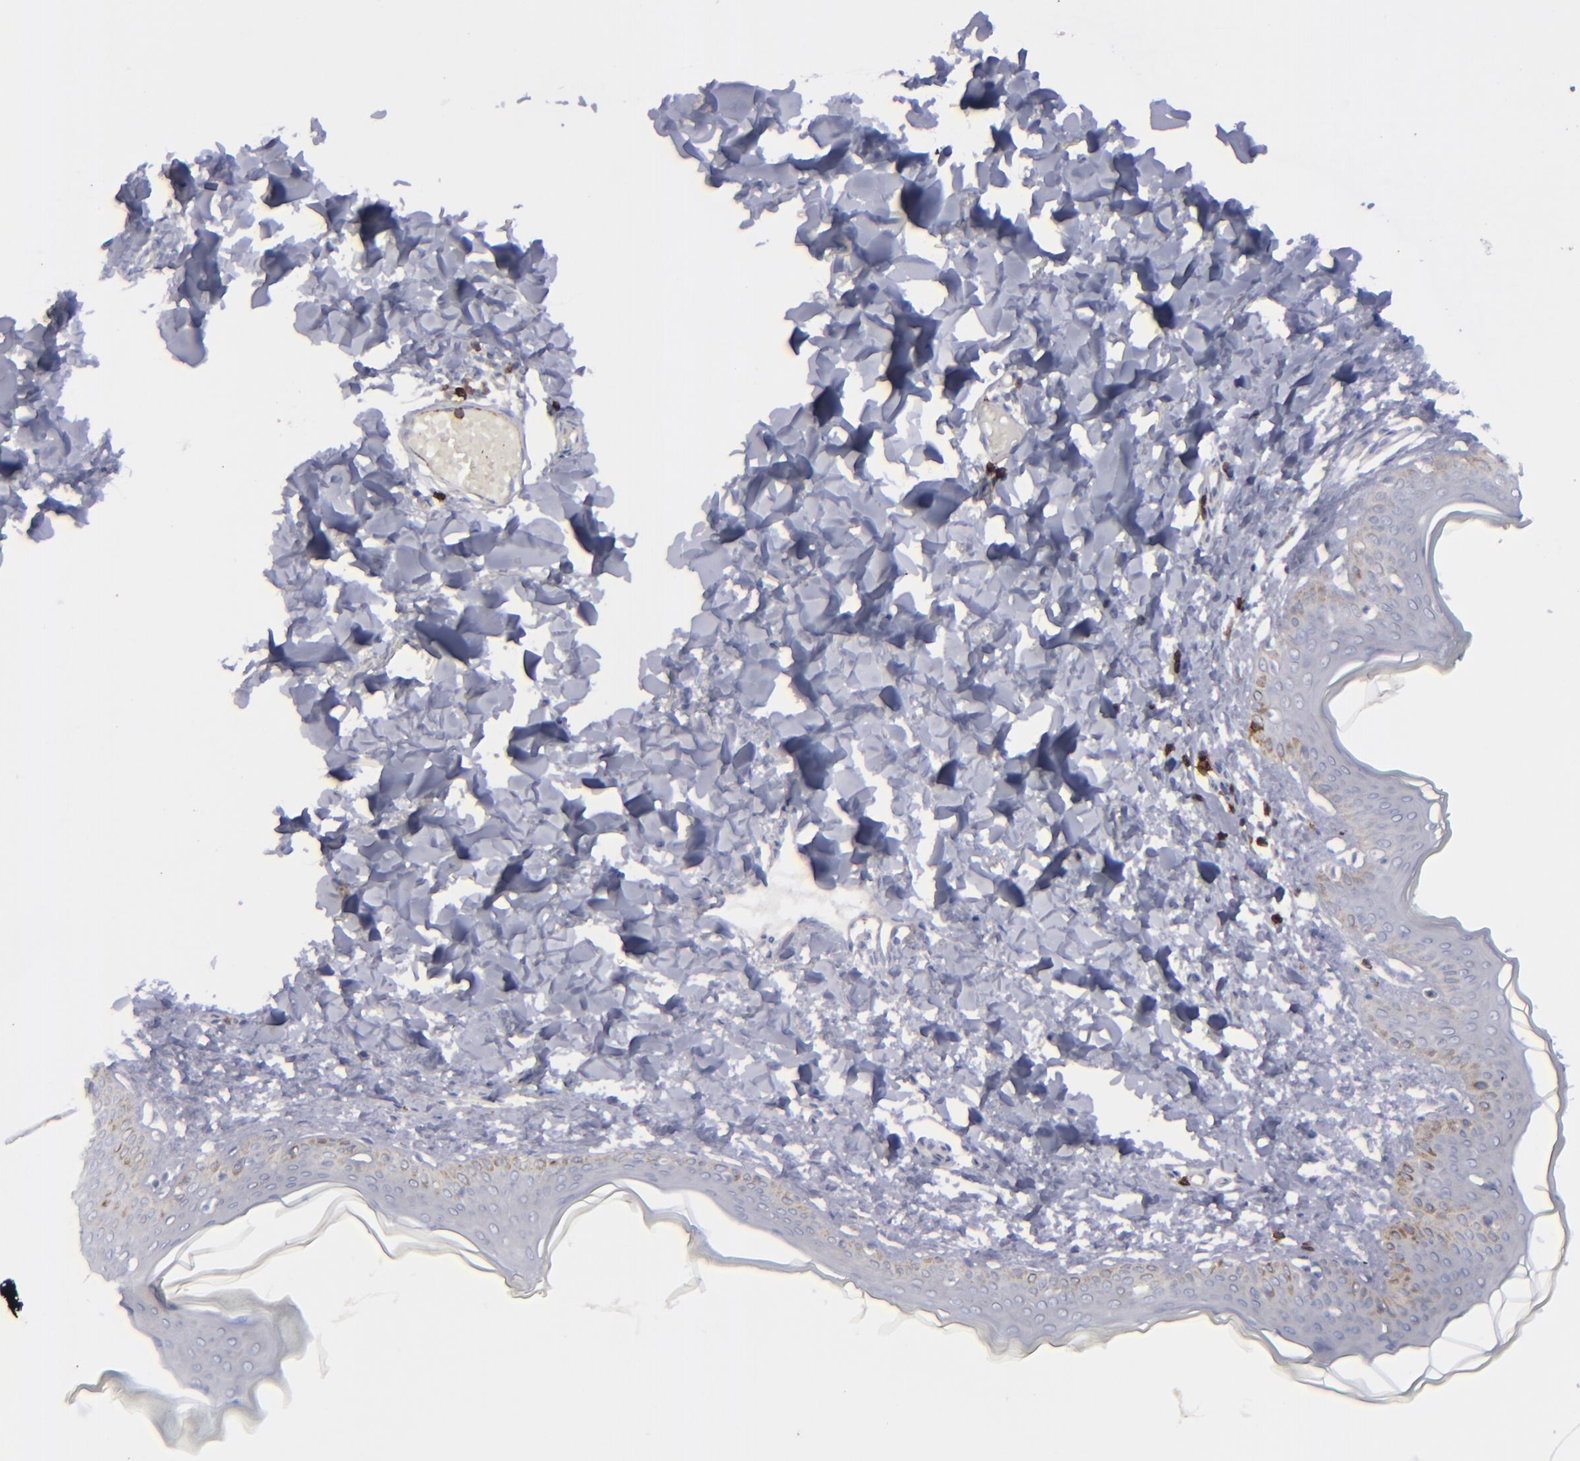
{"staining": {"intensity": "negative", "quantity": "none", "location": "none"}, "tissue": "skin", "cell_type": "Fibroblasts", "image_type": "normal", "snomed": [{"axis": "morphology", "description": "Normal tissue, NOS"}, {"axis": "topography", "description": "Skin"}], "caption": "Fibroblasts show no significant protein positivity in normal skin. The staining was performed using DAB to visualize the protein expression in brown, while the nuclei were stained in blue with hematoxylin (Magnification: 20x).", "gene": "CD27", "patient": {"sex": "female", "age": 17}}